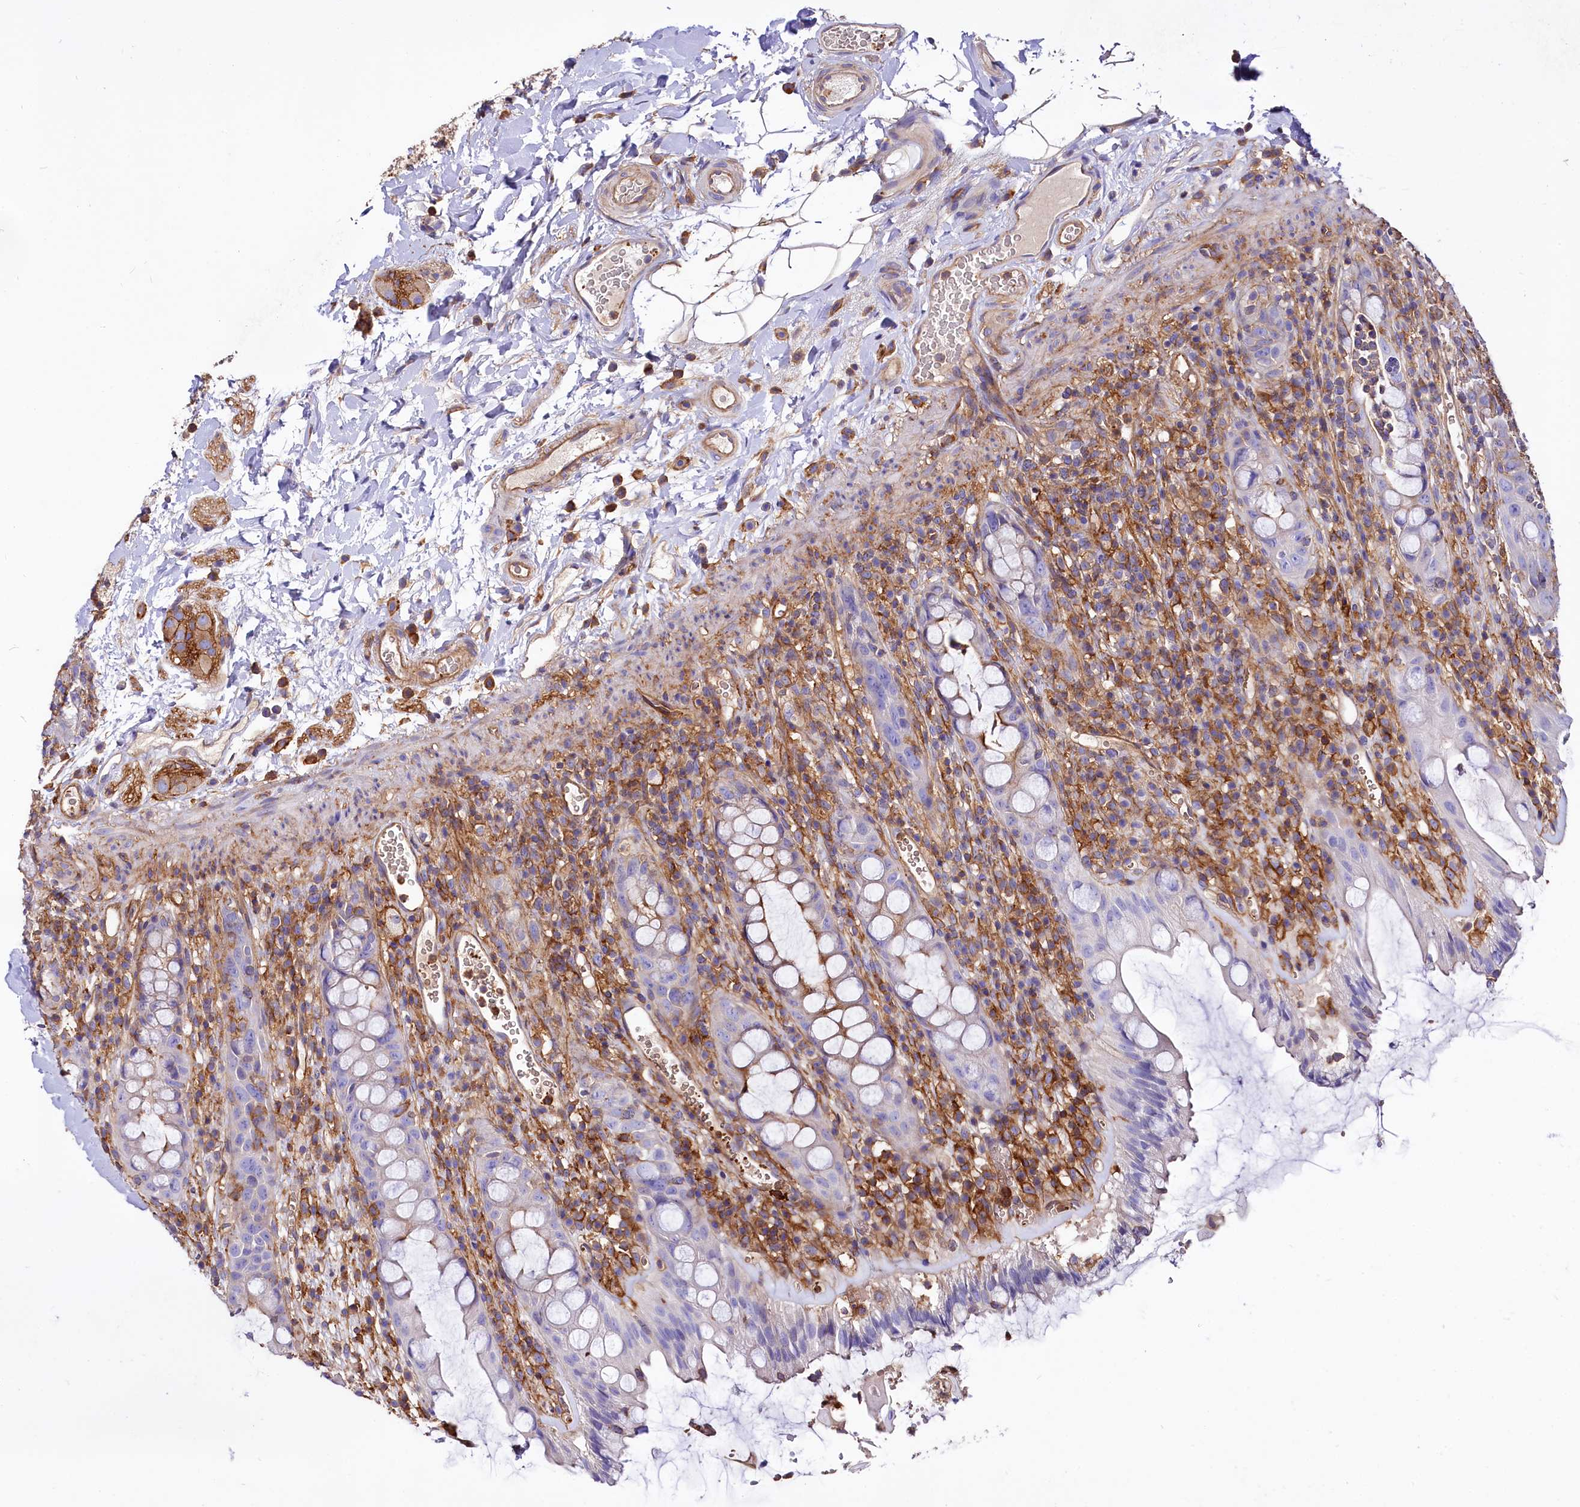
{"staining": {"intensity": "moderate", "quantity": "25%-75%", "location": "cytoplasmic/membranous"}, "tissue": "rectum", "cell_type": "Glandular cells", "image_type": "normal", "snomed": [{"axis": "morphology", "description": "Normal tissue, NOS"}, {"axis": "topography", "description": "Rectum"}], "caption": "Immunohistochemical staining of normal human rectum shows 25%-75% levels of moderate cytoplasmic/membranous protein staining in about 25%-75% of glandular cells. The staining was performed using DAB to visualize the protein expression in brown, while the nuclei were stained in blue with hematoxylin (Magnification: 20x).", "gene": "ANO6", "patient": {"sex": "female", "age": 57}}